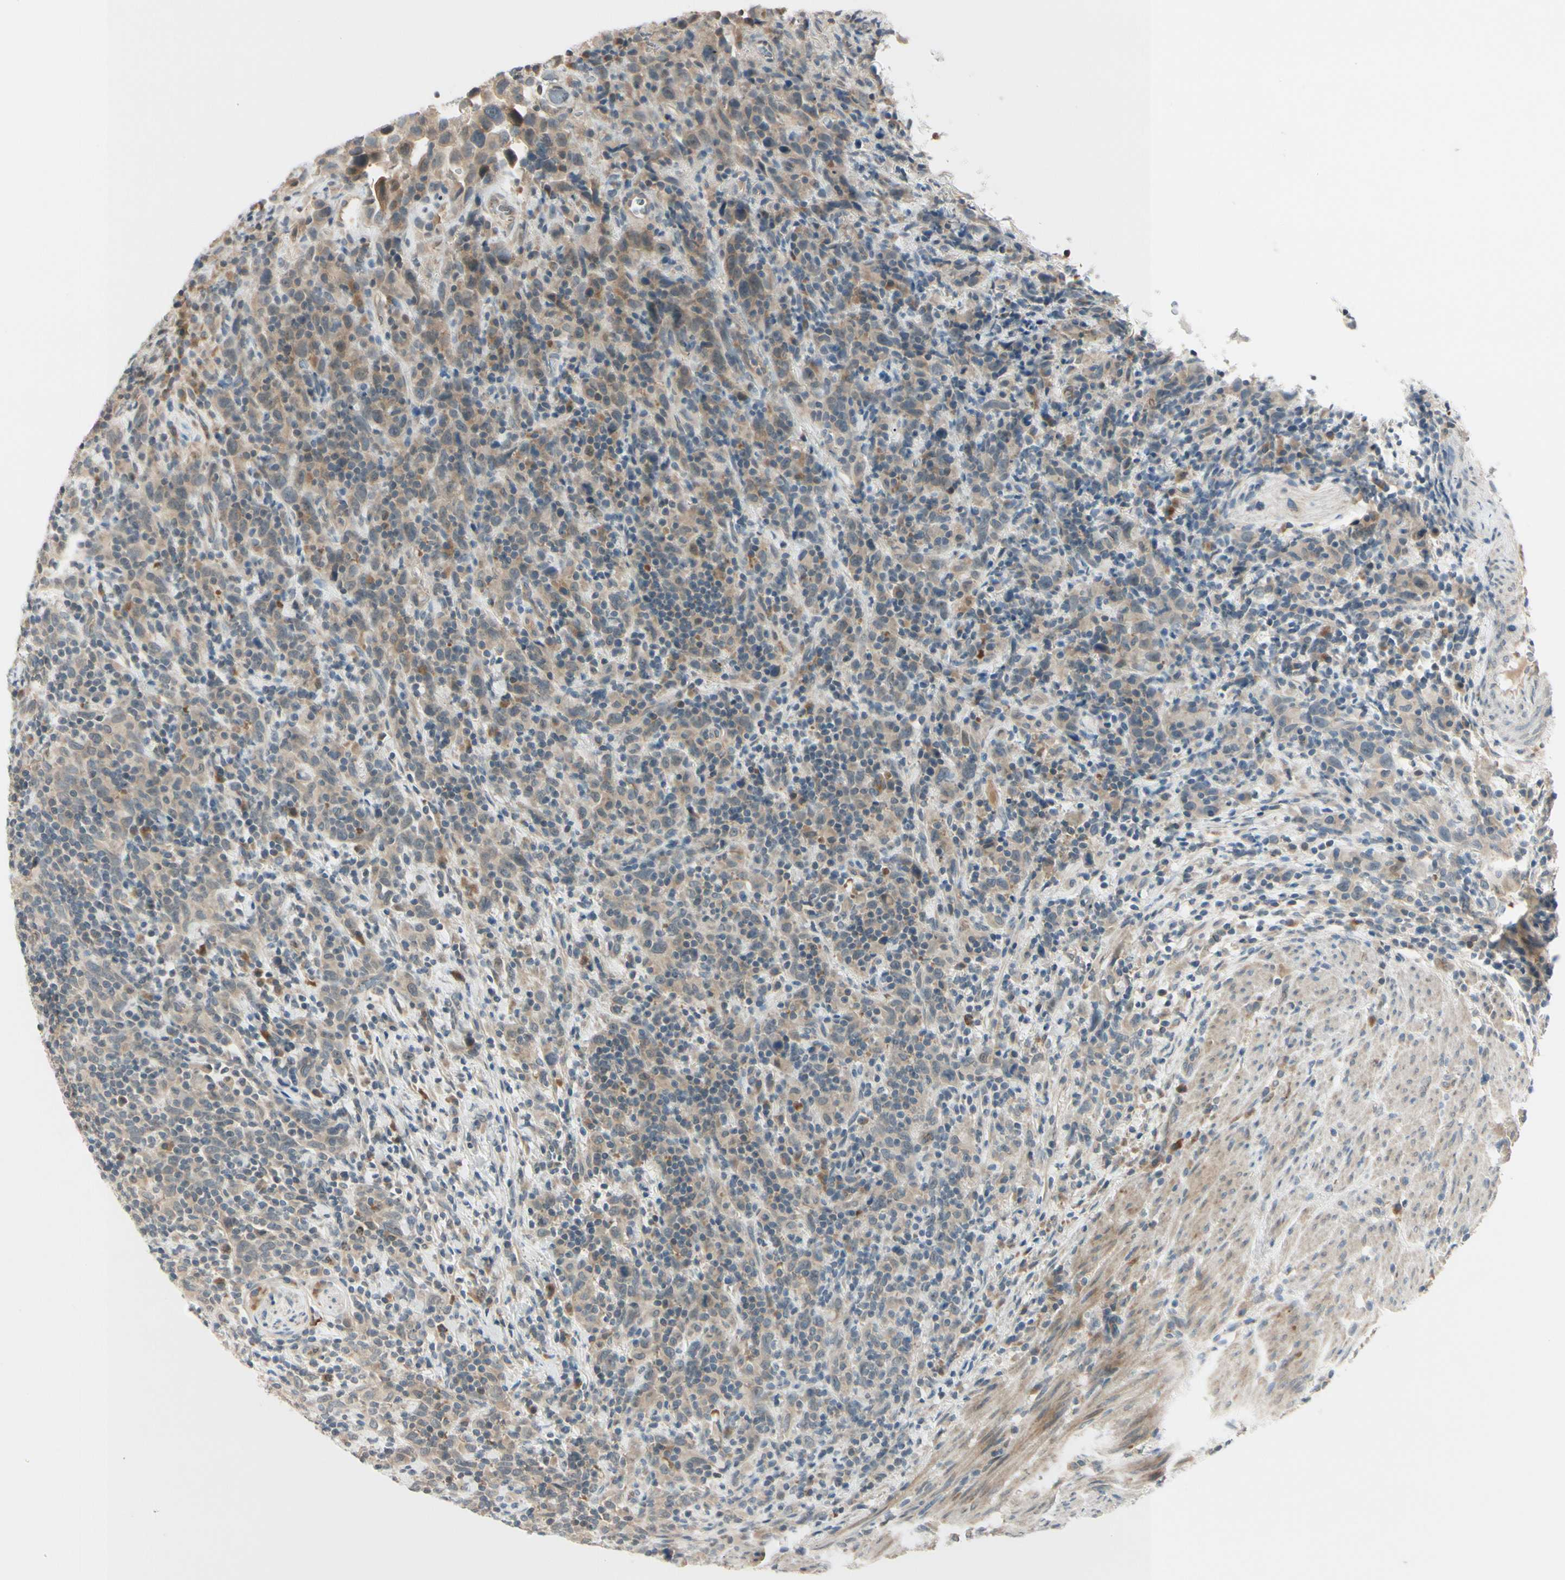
{"staining": {"intensity": "weak", "quantity": "25%-75%", "location": "cytoplasmic/membranous"}, "tissue": "urothelial cancer", "cell_type": "Tumor cells", "image_type": "cancer", "snomed": [{"axis": "morphology", "description": "Urothelial carcinoma, High grade"}, {"axis": "topography", "description": "Urinary bladder"}], "caption": "Protein staining of urothelial cancer tissue reveals weak cytoplasmic/membranous staining in approximately 25%-75% of tumor cells.", "gene": "FGF10", "patient": {"sex": "male", "age": 61}}